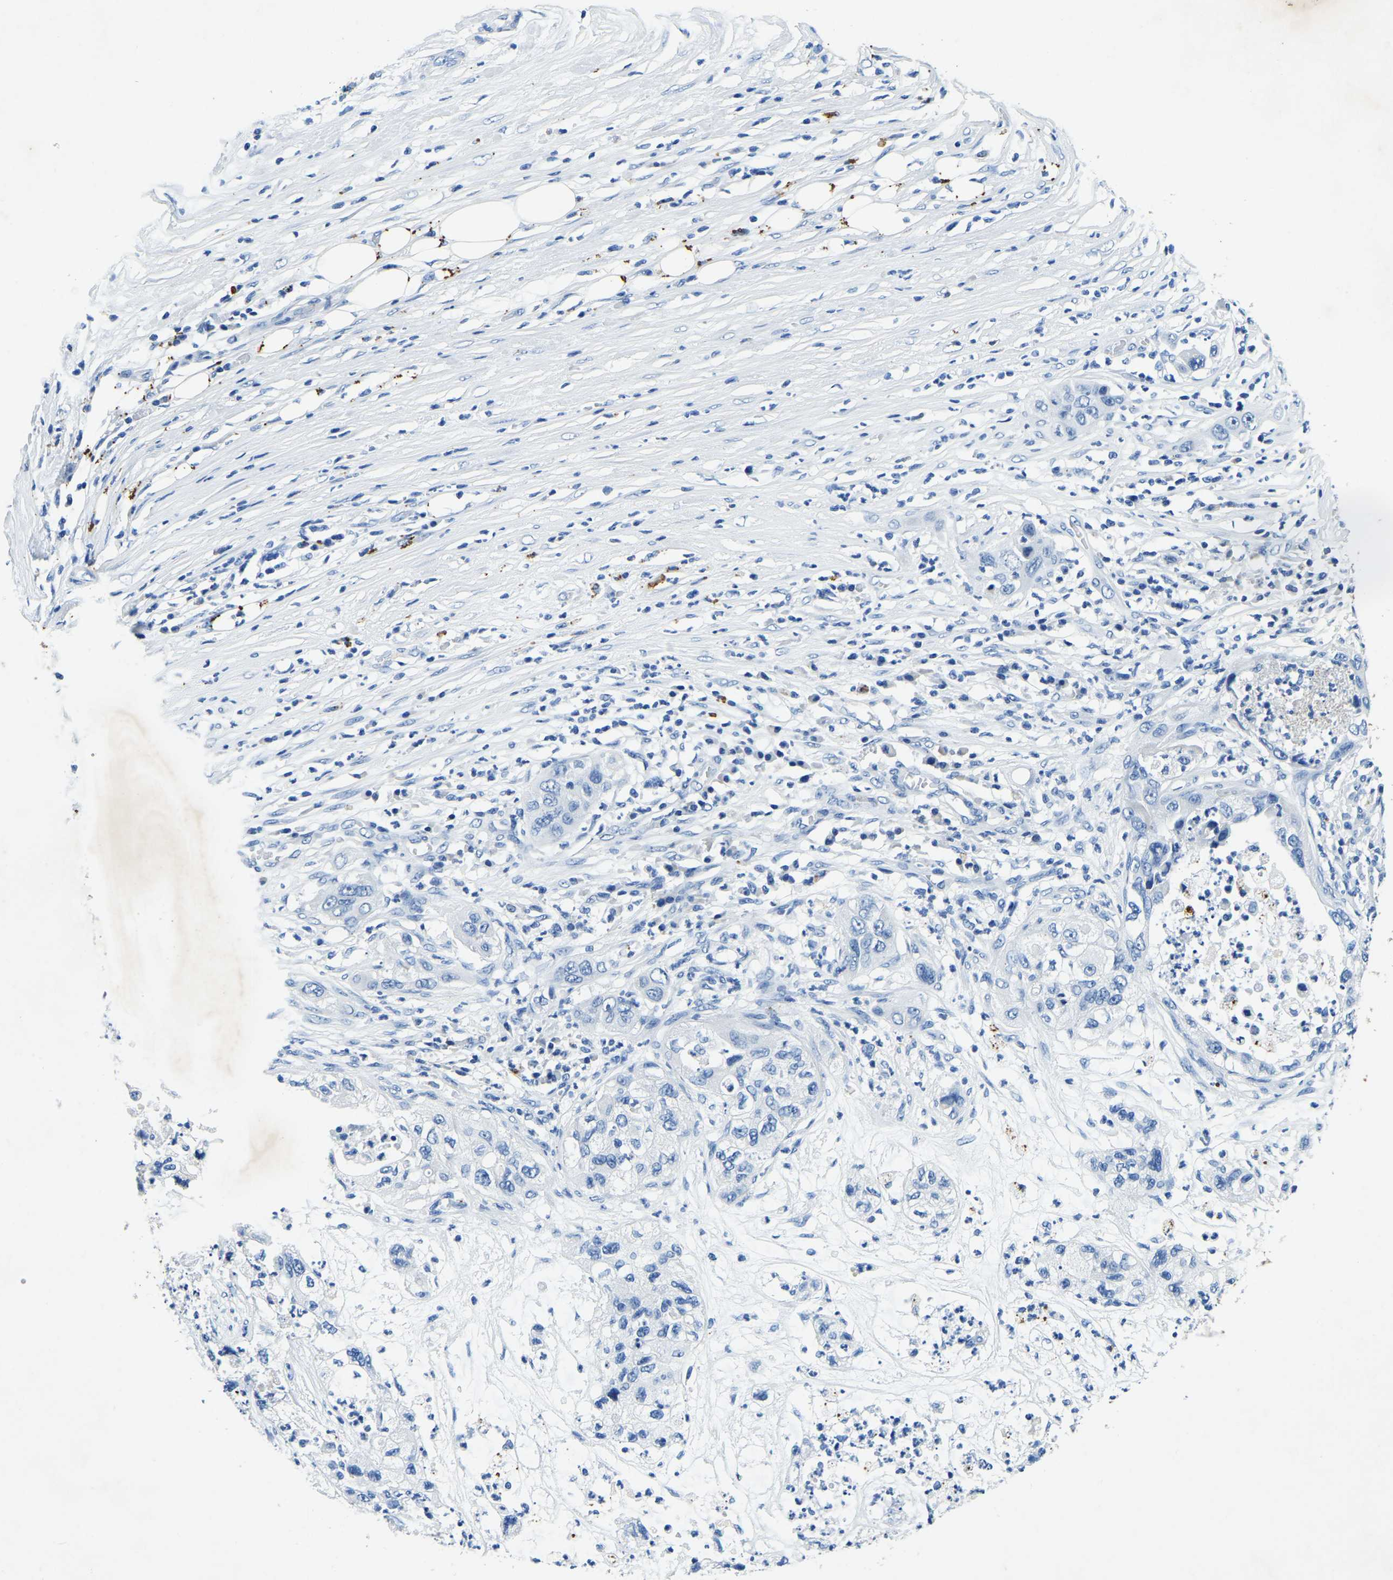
{"staining": {"intensity": "negative", "quantity": "none", "location": "none"}, "tissue": "pancreatic cancer", "cell_type": "Tumor cells", "image_type": "cancer", "snomed": [{"axis": "morphology", "description": "Adenocarcinoma, NOS"}, {"axis": "topography", "description": "Pancreas"}], "caption": "Human pancreatic adenocarcinoma stained for a protein using immunohistochemistry displays no expression in tumor cells.", "gene": "UBN2", "patient": {"sex": "female", "age": 78}}